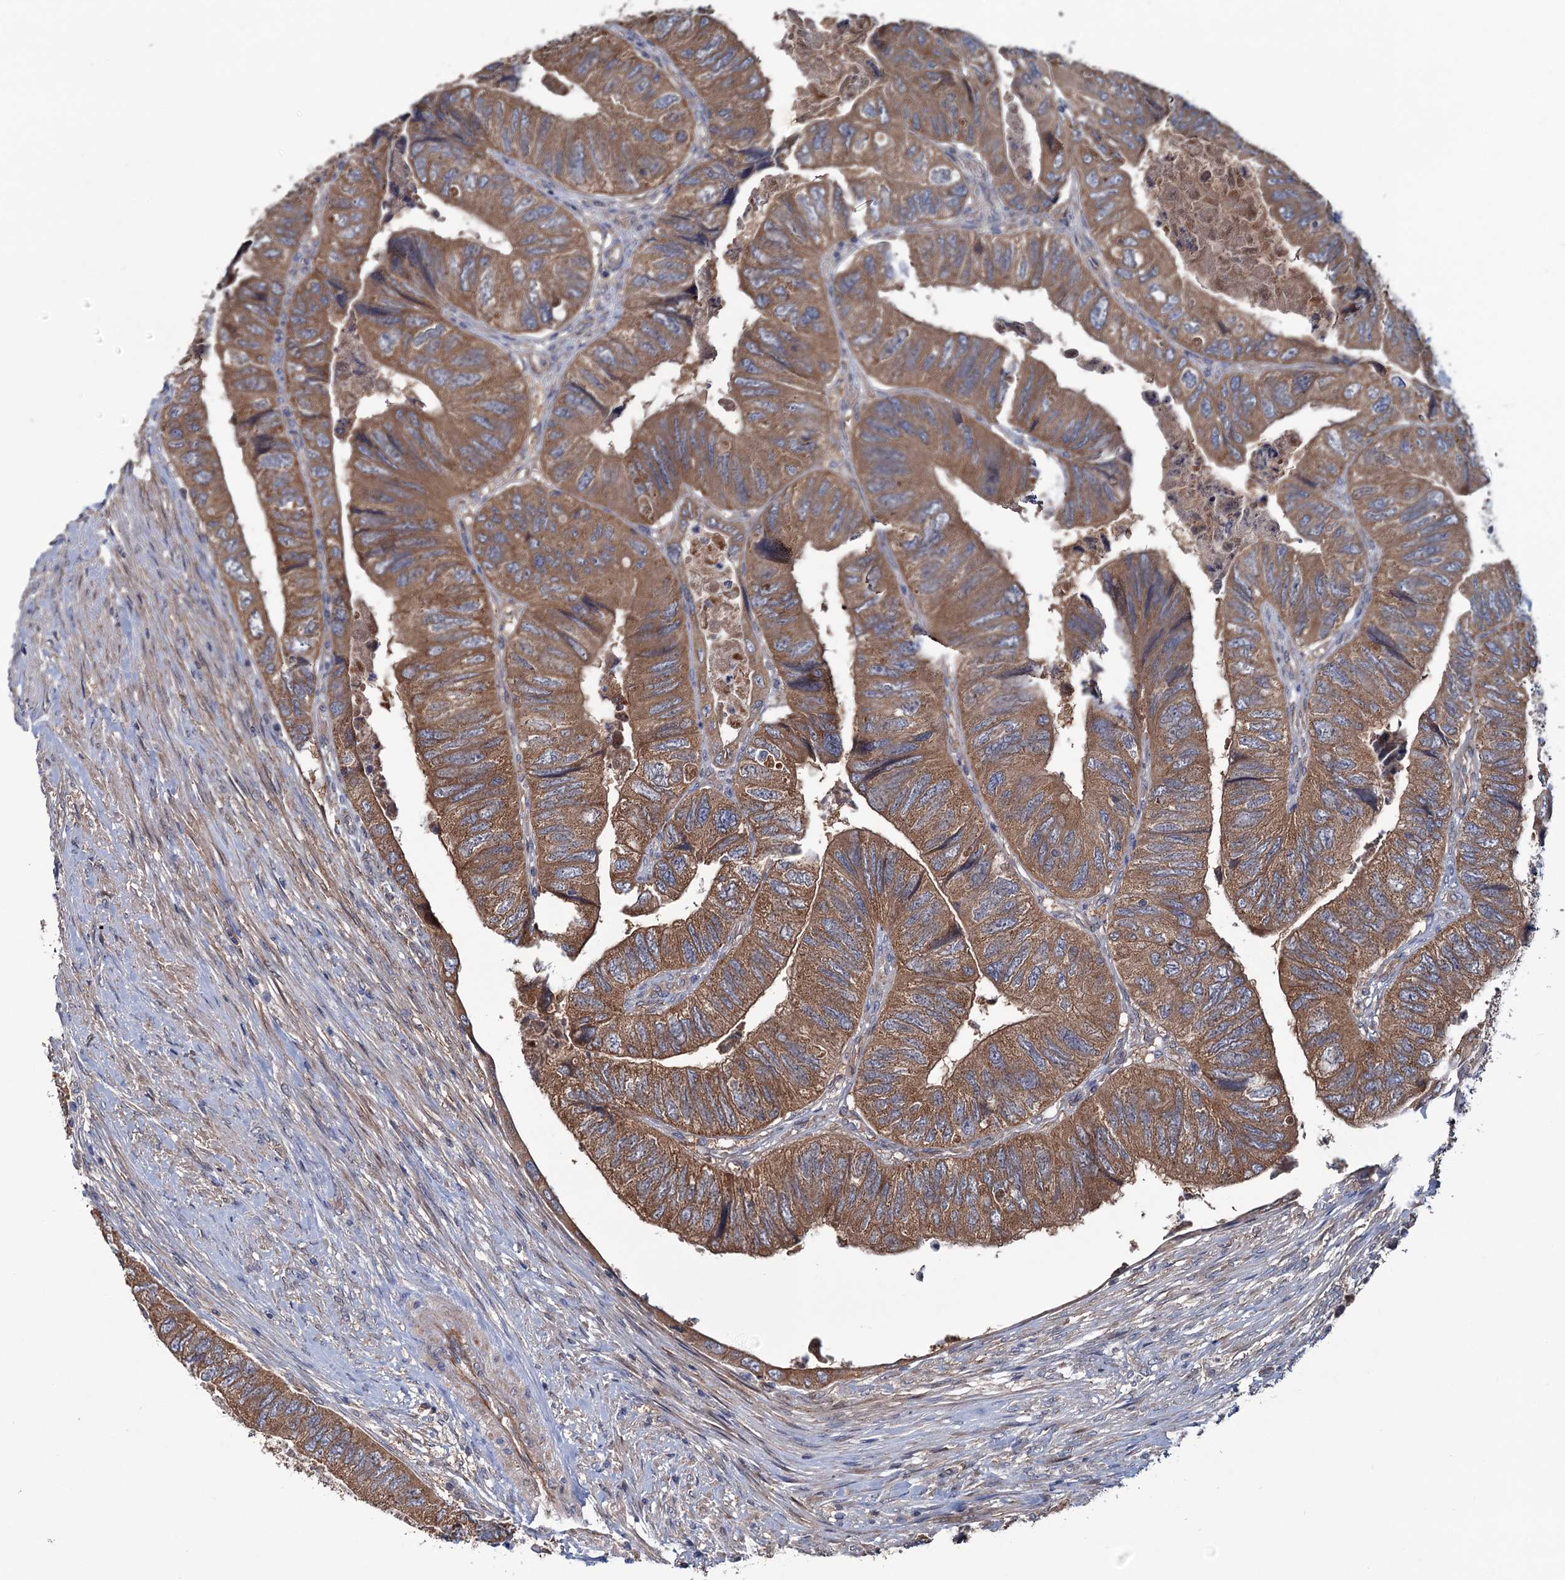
{"staining": {"intensity": "moderate", "quantity": ">75%", "location": "cytoplasmic/membranous"}, "tissue": "colorectal cancer", "cell_type": "Tumor cells", "image_type": "cancer", "snomed": [{"axis": "morphology", "description": "Adenocarcinoma, NOS"}, {"axis": "topography", "description": "Rectum"}], "caption": "Brown immunohistochemical staining in colorectal cancer (adenocarcinoma) reveals moderate cytoplasmic/membranous positivity in about >75% of tumor cells.", "gene": "MTRR", "patient": {"sex": "male", "age": 63}}